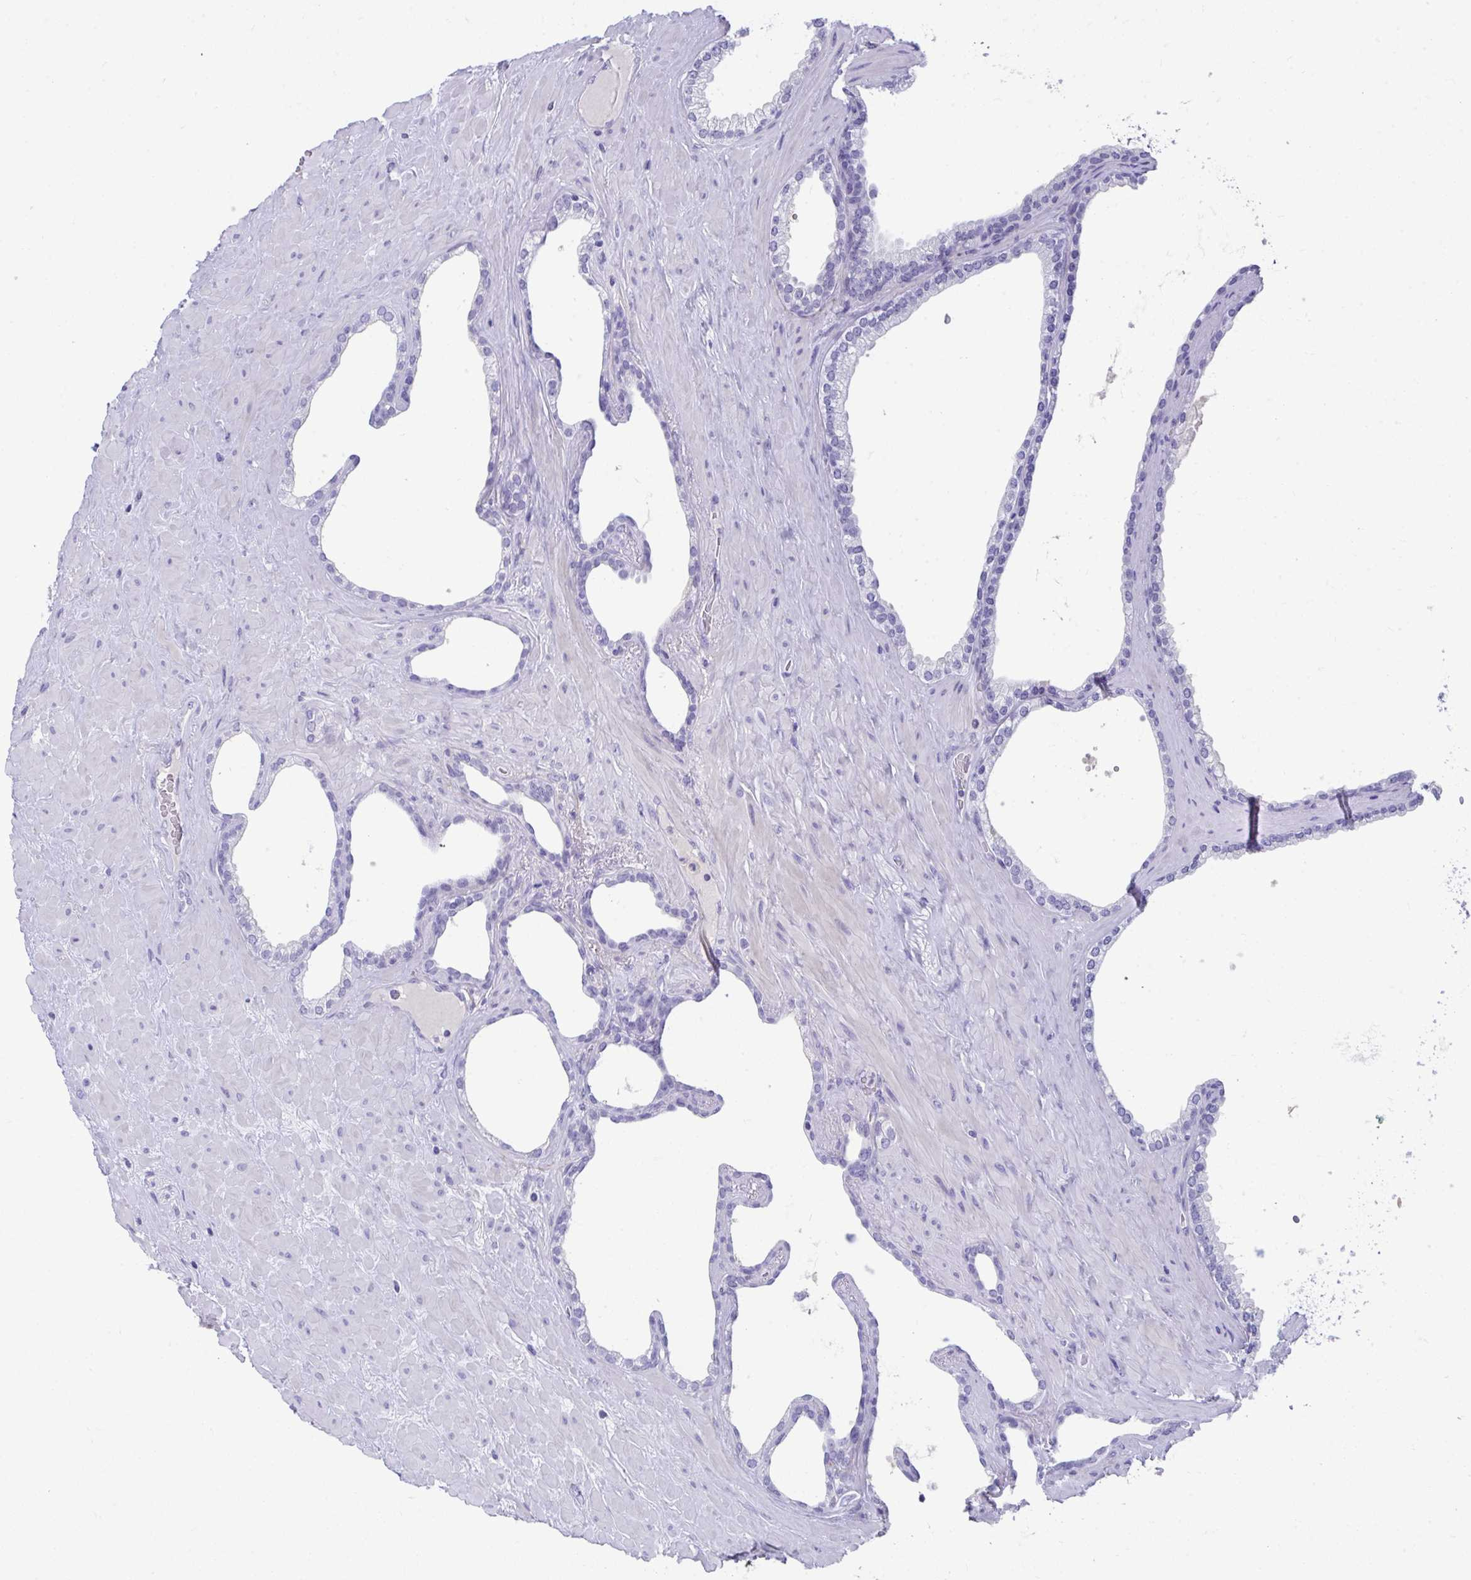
{"staining": {"intensity": "negative", "quantity": "none", "location": "none"}, "tissue": "prostate cancer", "cell_type": "Tumor cells", "image_type": "cancer", "snomed": [{"axis": "morphology", "description": "Adenocarcinoma, High grade"}, {"axis": "topography", "description": "Prostate"}], "caption": "An image of prostate high-grade adenocarcinoma stained for a protein reveals no brown staining in tumor cells.", "gene": "PIGZ", "patient": {"sex": "male", "age": 68}}